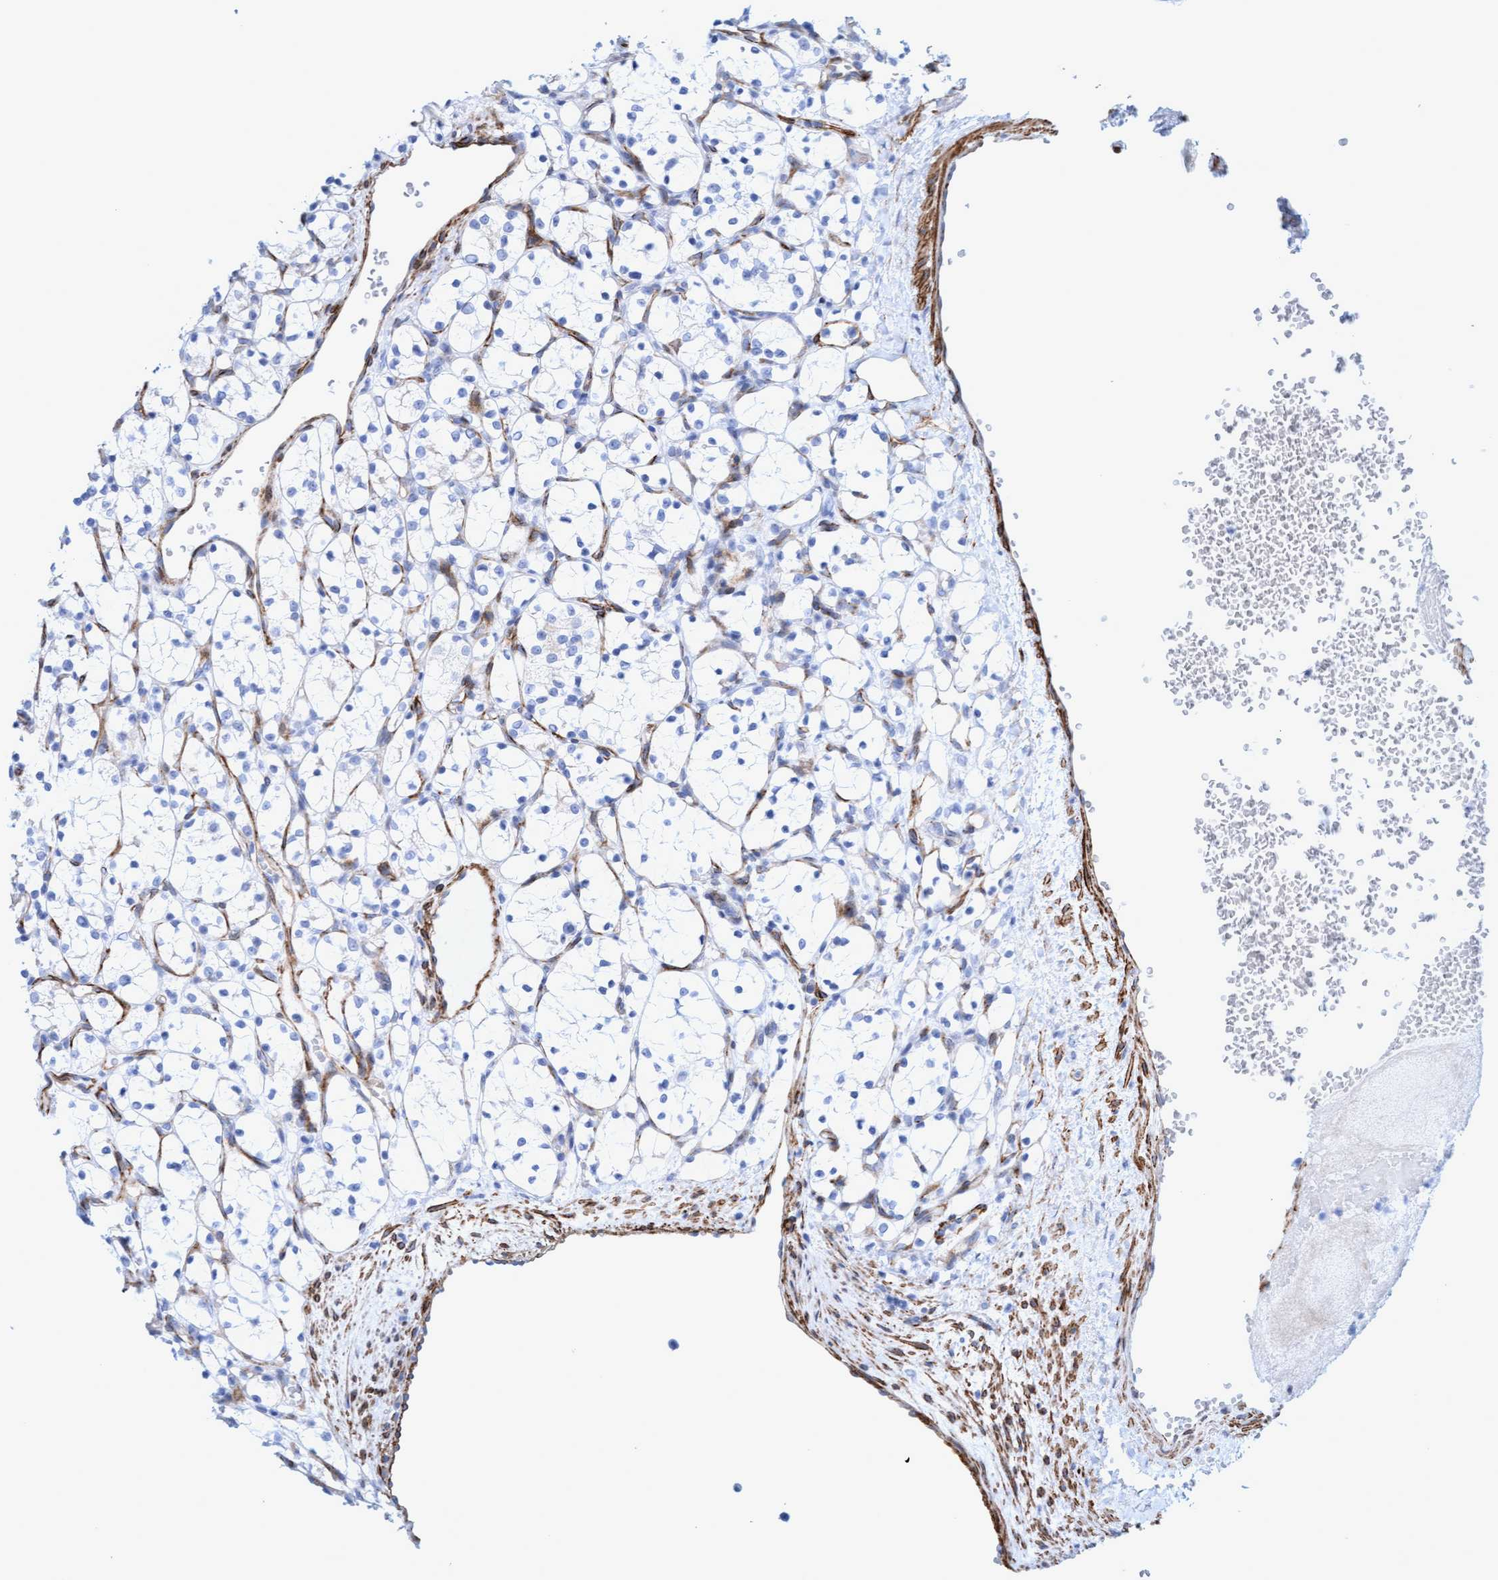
{"staining": {"intensity": "negative", "quantity": "none", "location": "none"}, "tissue": "renal cancer", "cell_type": "Tumor cells", "image_type": "cancer", "snomed": [{"axis": "morphology", "description": "Adenocarcinoma, NOS"}, {"axis": "topography", "description": "Kidney"}], "caption": "This is an immunohistochemistry micrograph of renal cancer (adenocarcinoma). There is no expression in tumor cells.", "gene": "MTFR1", "patient": {"sex": "female", "age": 69}}